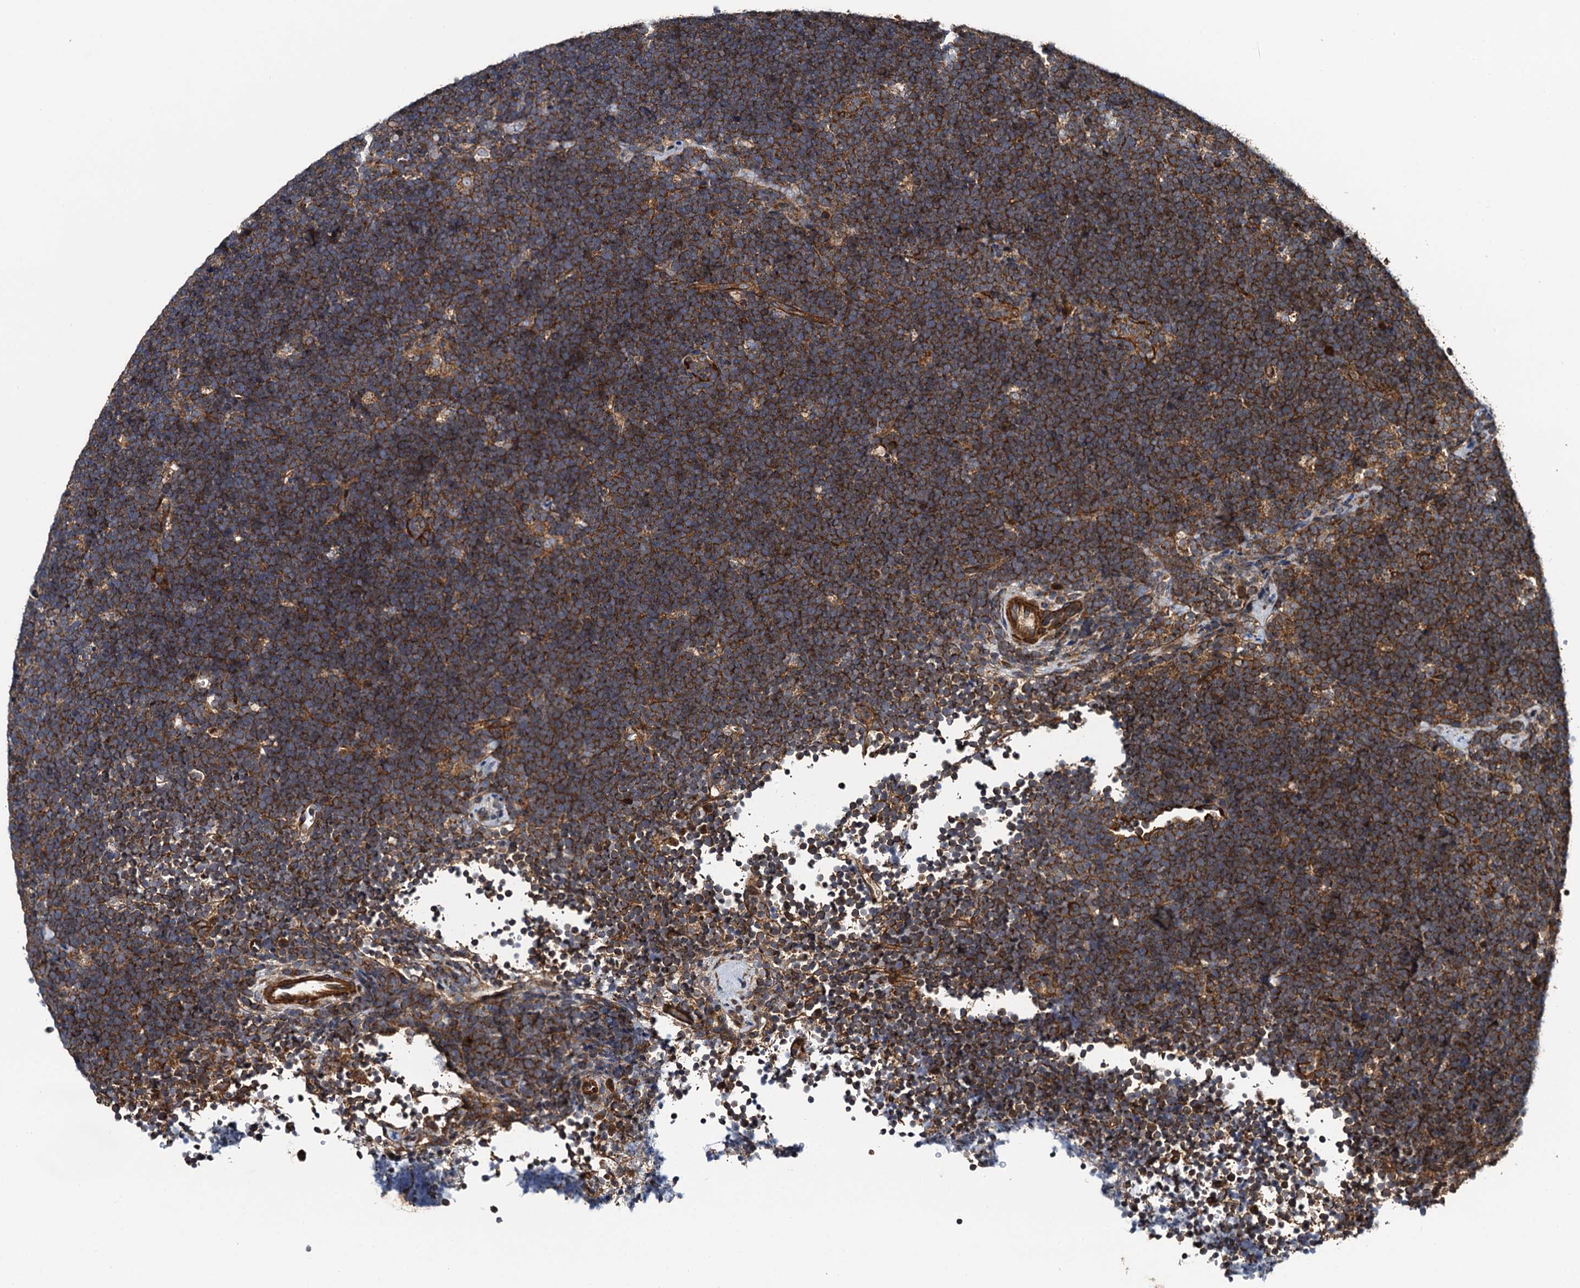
{"staining": {"intensity": "strong", "quantity": "25%-75%", "location": "cytoplasmic/membranous"}, "tissue": "lymphoma", "cell_type": "Tumor cells", "image_type": "cancer", "snomed": [{"axis": "morphology", "description": "Malignant lymphoma, non-Hodgkin's type, High grade"}, {"axis": "topography", "description": "Lymph node"}], "caption": "DAB (3,3'-diaminobenzidine) immunohistochemical staining of human malignant lymphoma, non-Hodgkin's type (high-grade) reveals strong cytoplasmic/membranous protein expression in about 25%-75% of tumor cells.", "gene": "NEK1", "patient": {"sex": "male", "age": 13}}